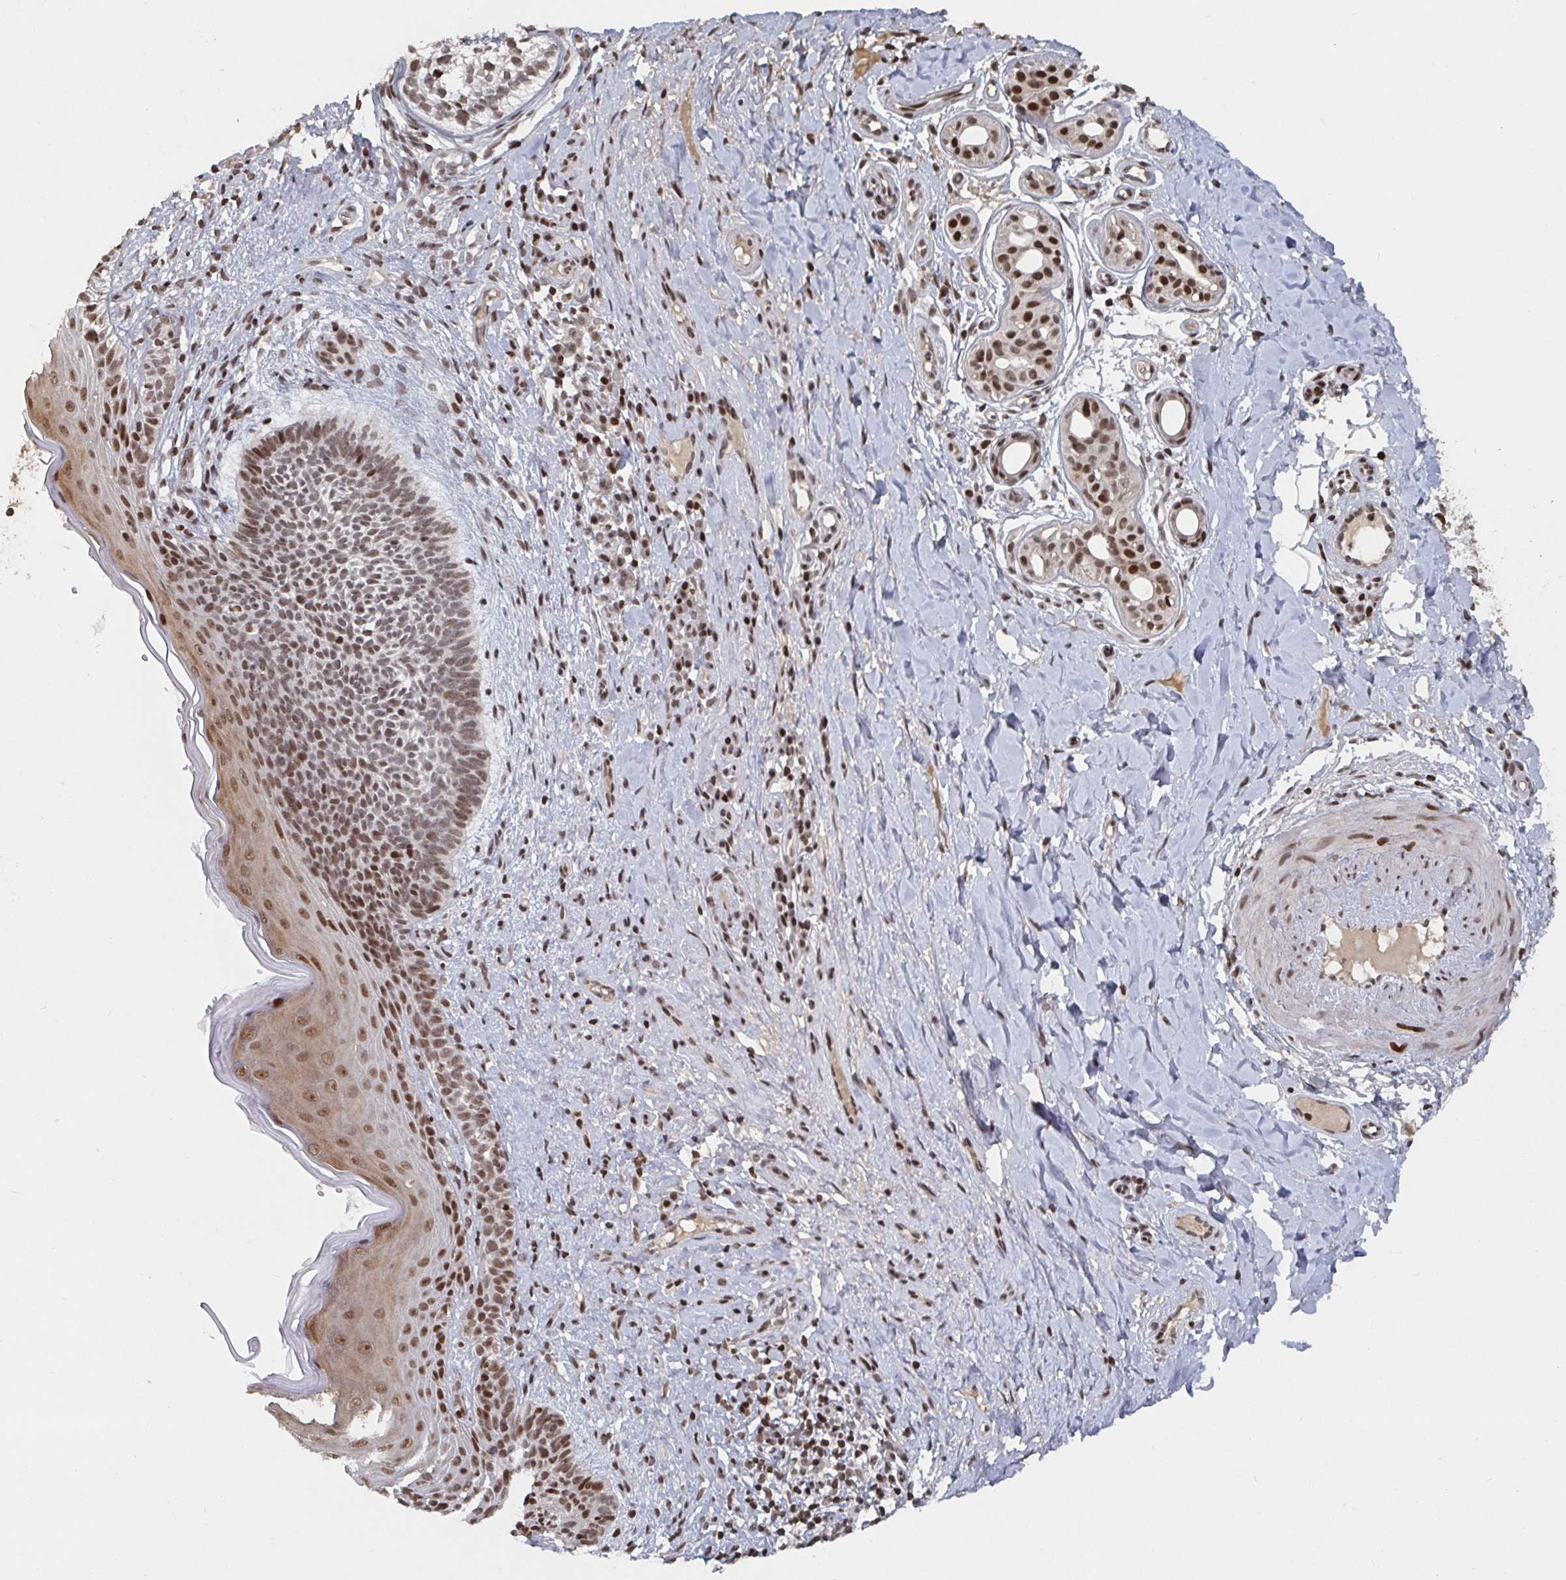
{"staining": {"intensity": "moderate", "quantity": ">75%", "location": "nuclear"}, "tissue": "skin cancer", "cell_type": "Tumor cells", "image_type": "cancer", "snomed": [{"axis": "morphology", "description": "Basal cell carcinoma"}, {"axis": "topography", "description": "Skin"}], "caption": "Basal cell carcinoma (skin) stained with DAB (3,3'-diaminobenzidine) immunohistochemistry (IHC) shows medium levels of moderate nuclear staining in about >75% of tumor cells.", "gene": "ZDHHC12", "patient": {"sex": "male", "age": 89}}